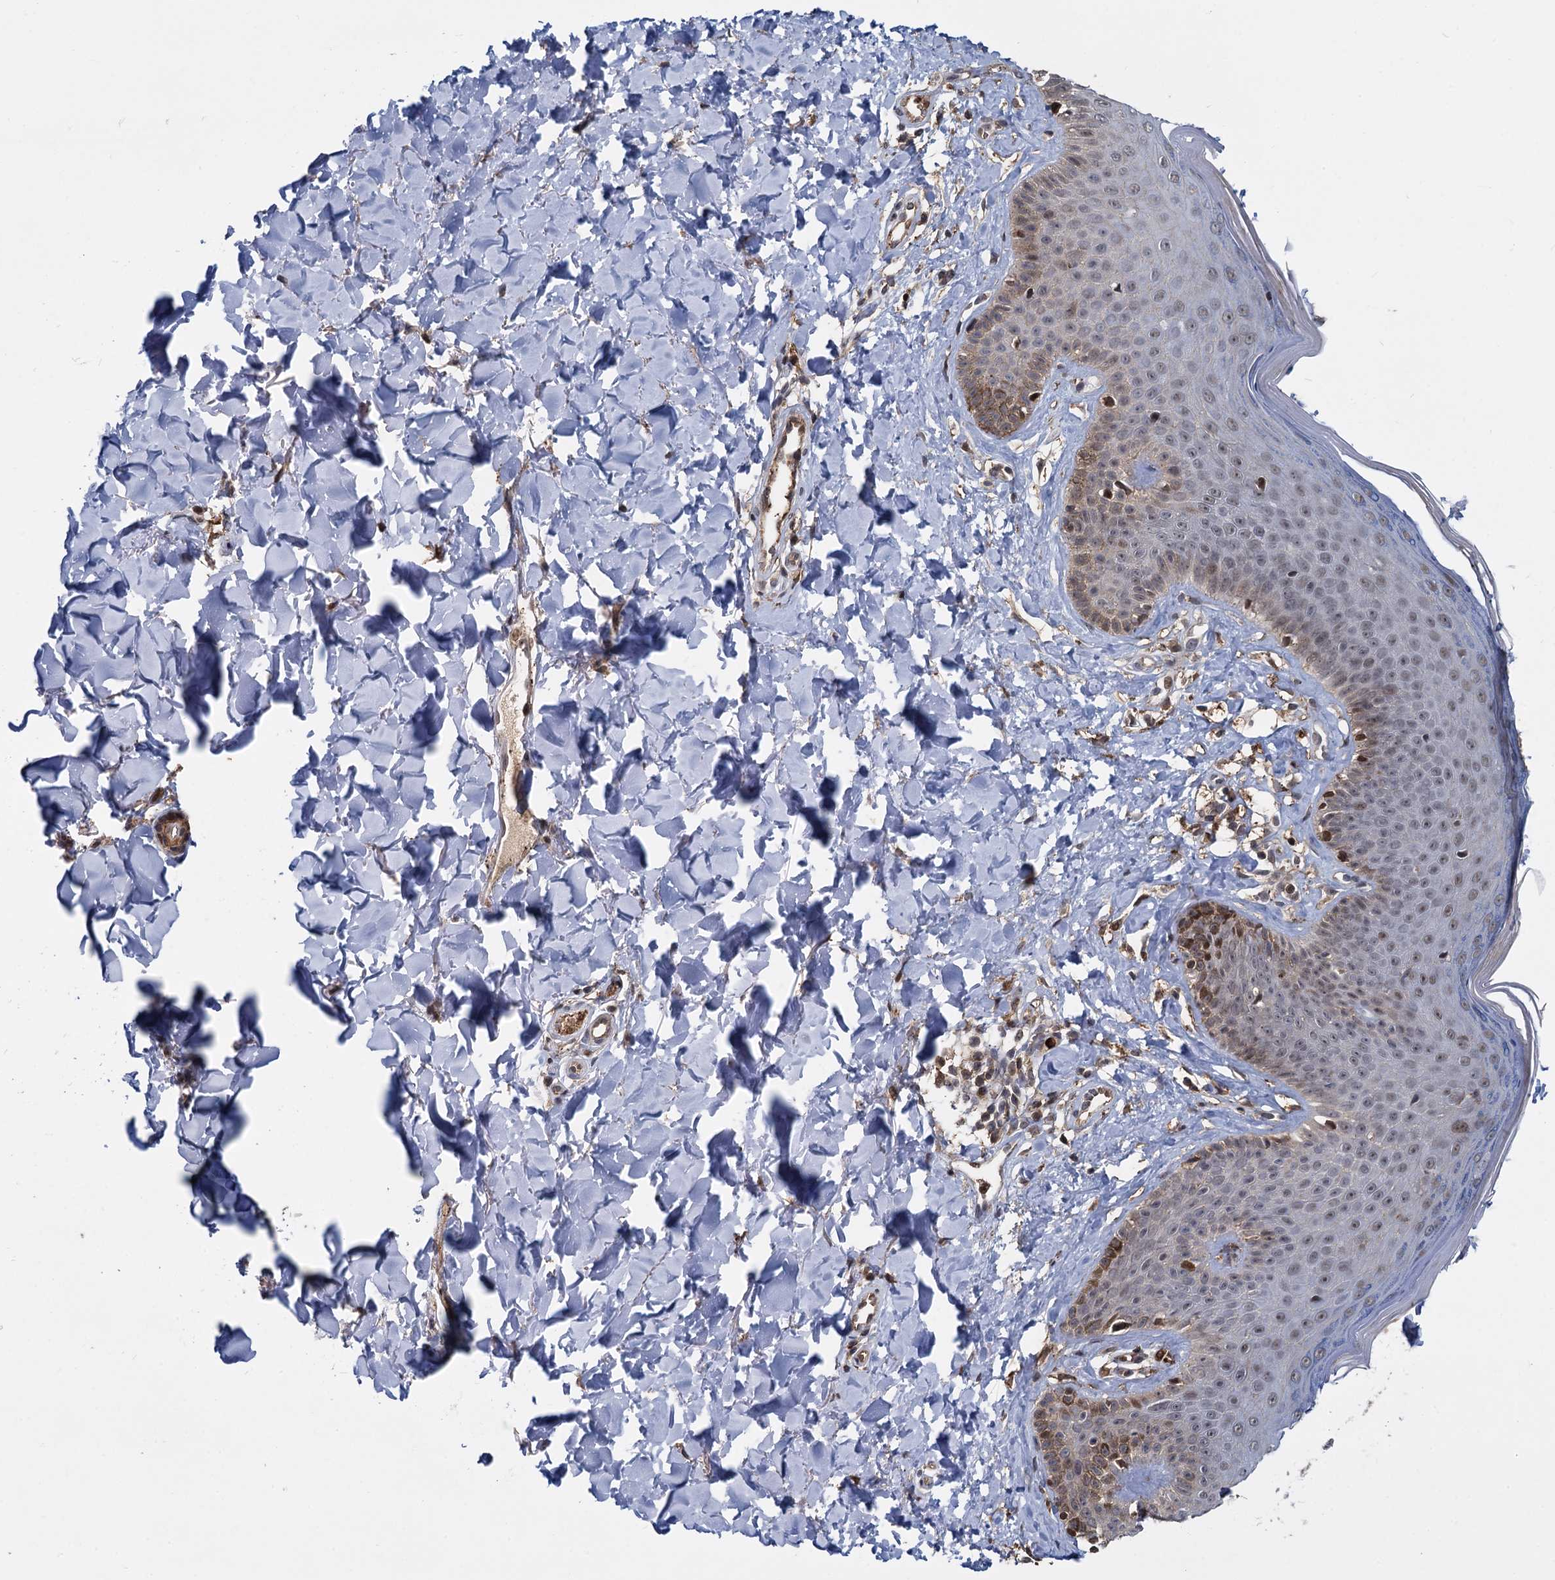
{"staining": {"intensity": "moderate", "quantity": "25%-75%", "location": "nuclear"}, "tissue": "skin", "cell_type": "Fibroblasts", "image_type": "normal", "snomed": [{"axis": "morphology", "description": "Normal tissue, NOS"}, {"axis": "topography", "description": "Skin"}], "caption": "Protein expression analysis of unremarkable skin displays moderate nuclear staining in about 25%-75% of fibroblasts. Using DAB (brown) and hematoxylin (blue) stains, captured at high magnification using brightfield microscopy.", "gene": "FANCI", "patient": {"sex": "male", "age": 52}}